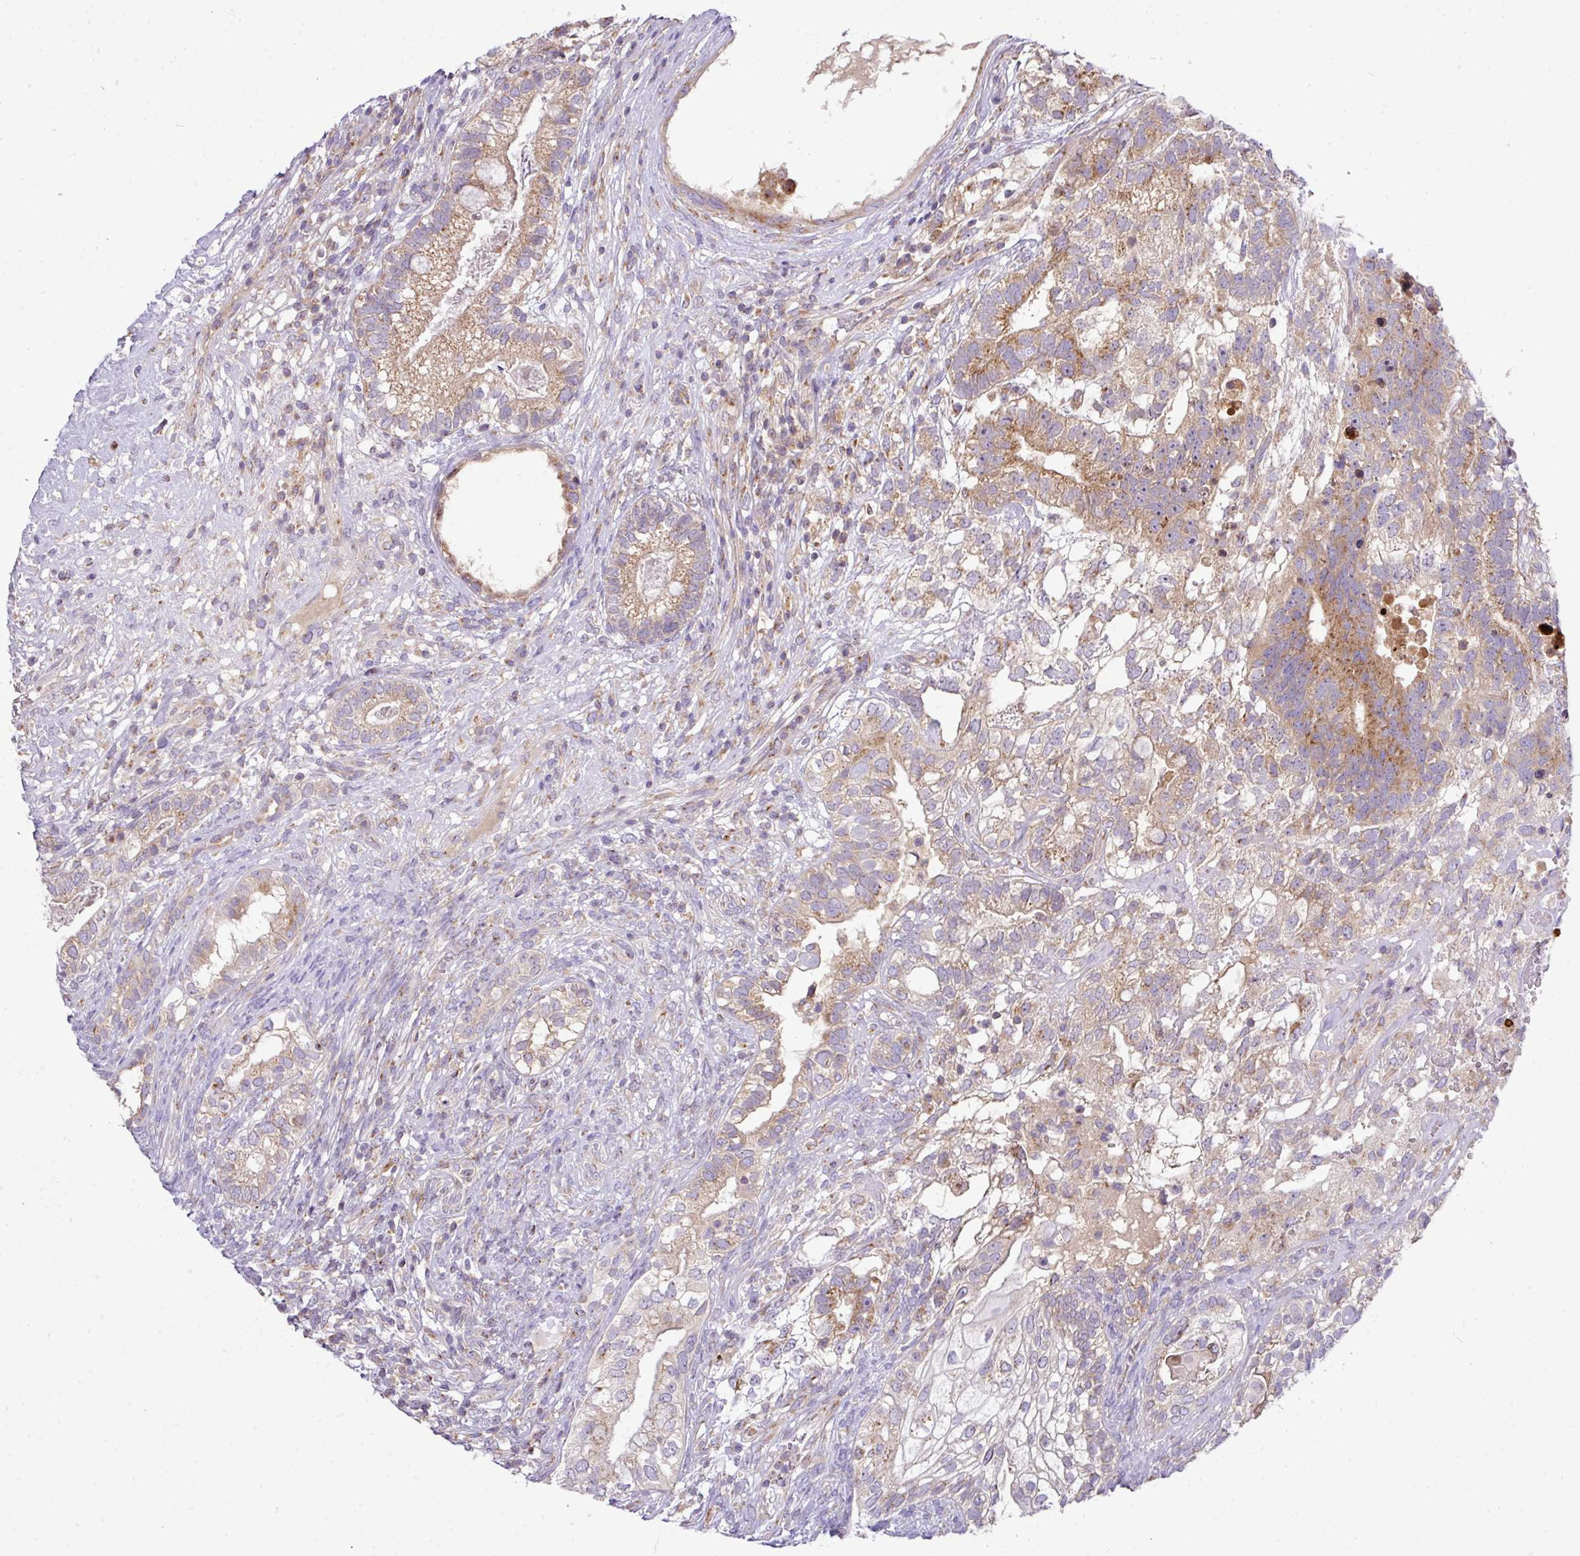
{"staining": {"intensity": "moderate", "quantity": "25%-75%", "location": "cytoplasmic/membranous"}, "tissue": "testis cancer", "cell_type": "Tumor cells", "image_type": "cancer", "snomed": [{"axis": "morphology", "description": "Seminoma, NOS"}, {"axis": "morphology", "description": "Carcinoma, Embryonal, NOS"}, {"axis": "topography", "description": "Testis"}], "caption": "An IHC micrograph of tumor tissue is shown. Protein staining in brown labels moderate cytoplasmic/membranous positivity in embryonal carcinoma (testis) within tumor cells. (IHC, brightfield microscopy, high magnification).", "gene": "VTI1A", "patient": {"sex": "male", "age": 41}}